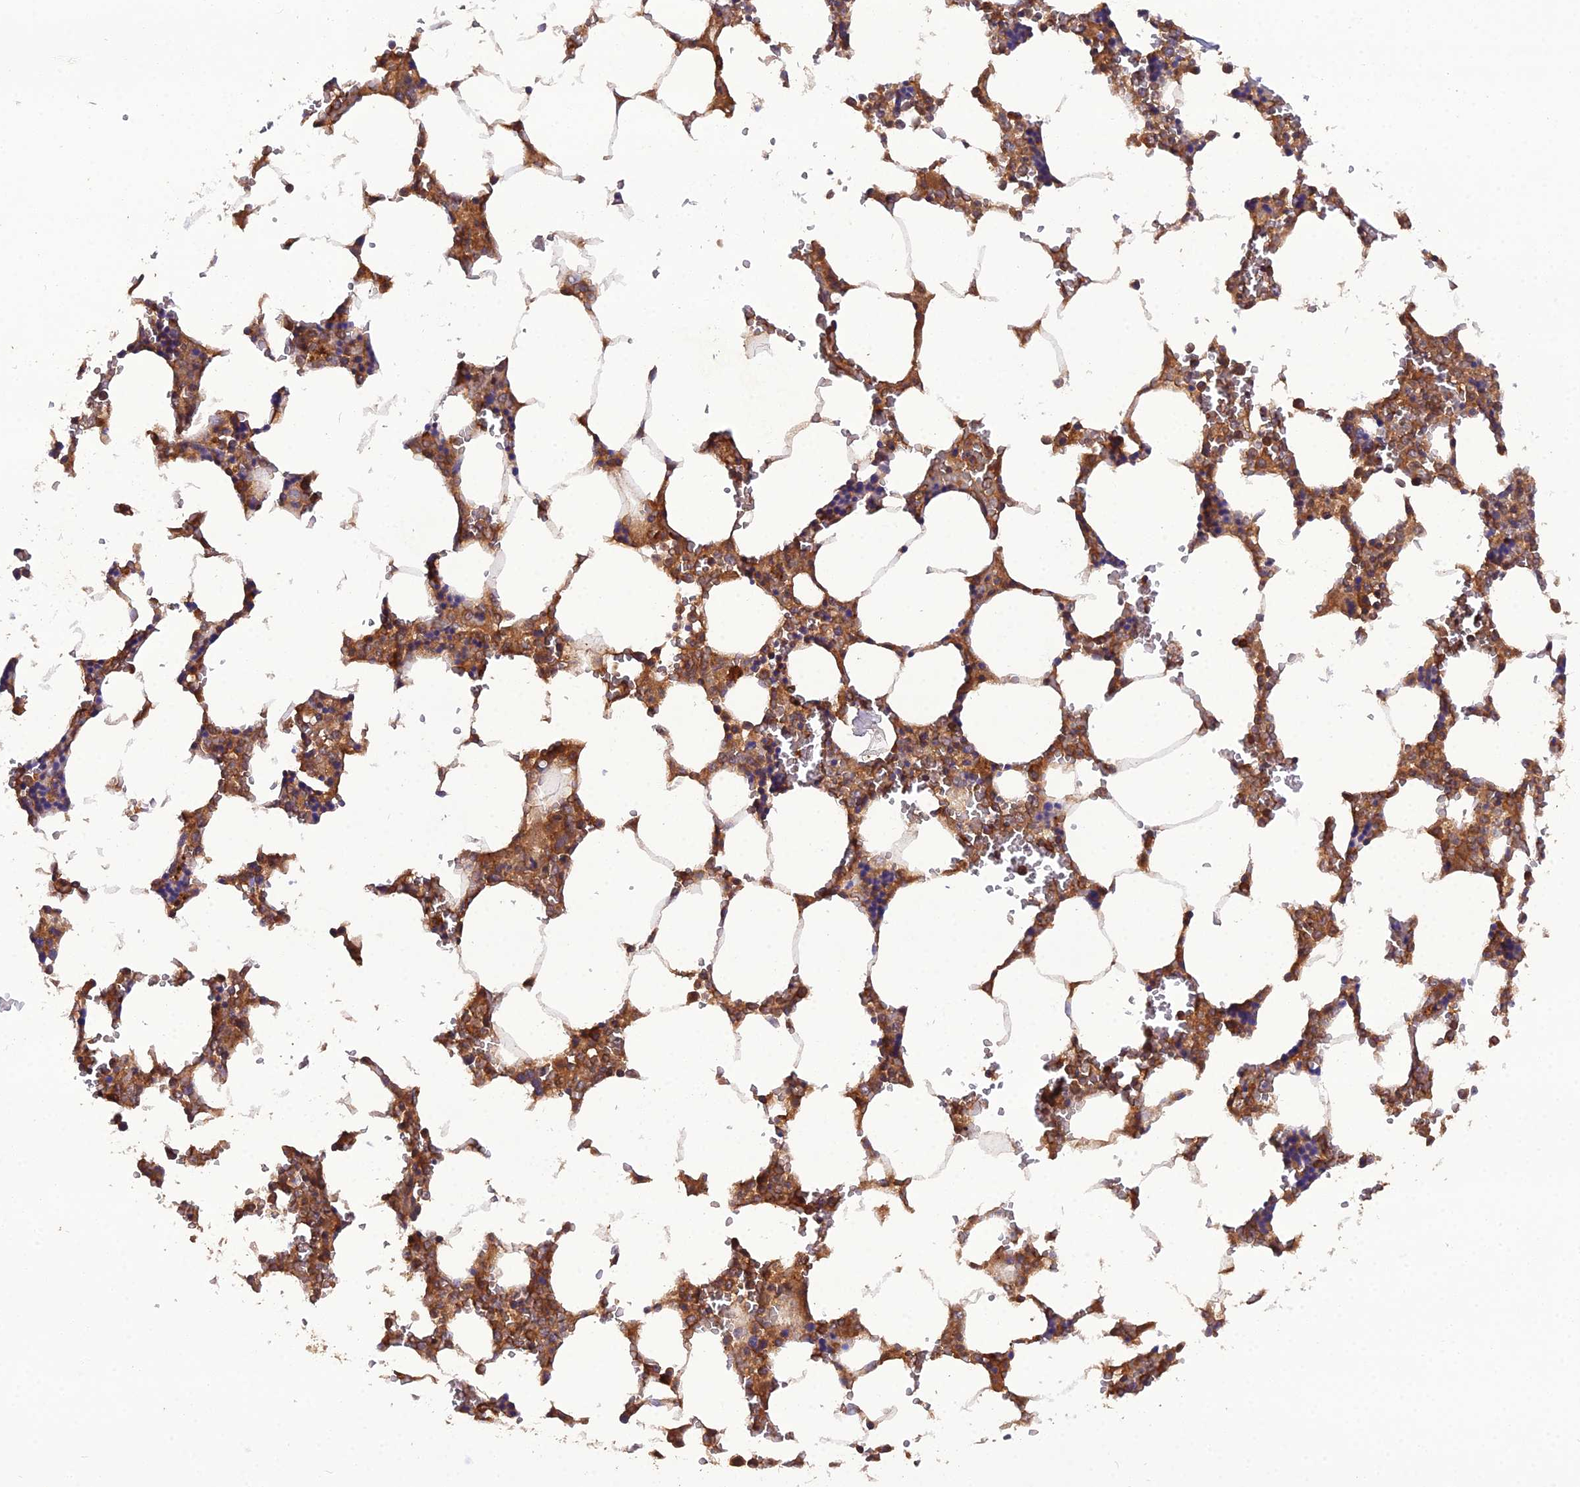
{"staining": {"intensity": "moderate", "quantity": "25%-75%", "location": "cytoplasmic/membranous"}, "tissue": "bone marrow", "cell_type": "Hematopoietic cells", "image_type": "normal", "snomed": [{"axis": "morphology", "description": "Normal tissue, NOS"}, {"axis": "topography", "description": "Bone marrow"}], "caption": "A brown stain highlights moderate cytoplasmic/membranous positivity of a protein in hematopoietic cells of unremarkable human bone marrow. The protein is shown in brown color, while the nuclei are stained blue.", "gene": "TMEM258", "patient": {"sex": "male", "age": 64}}